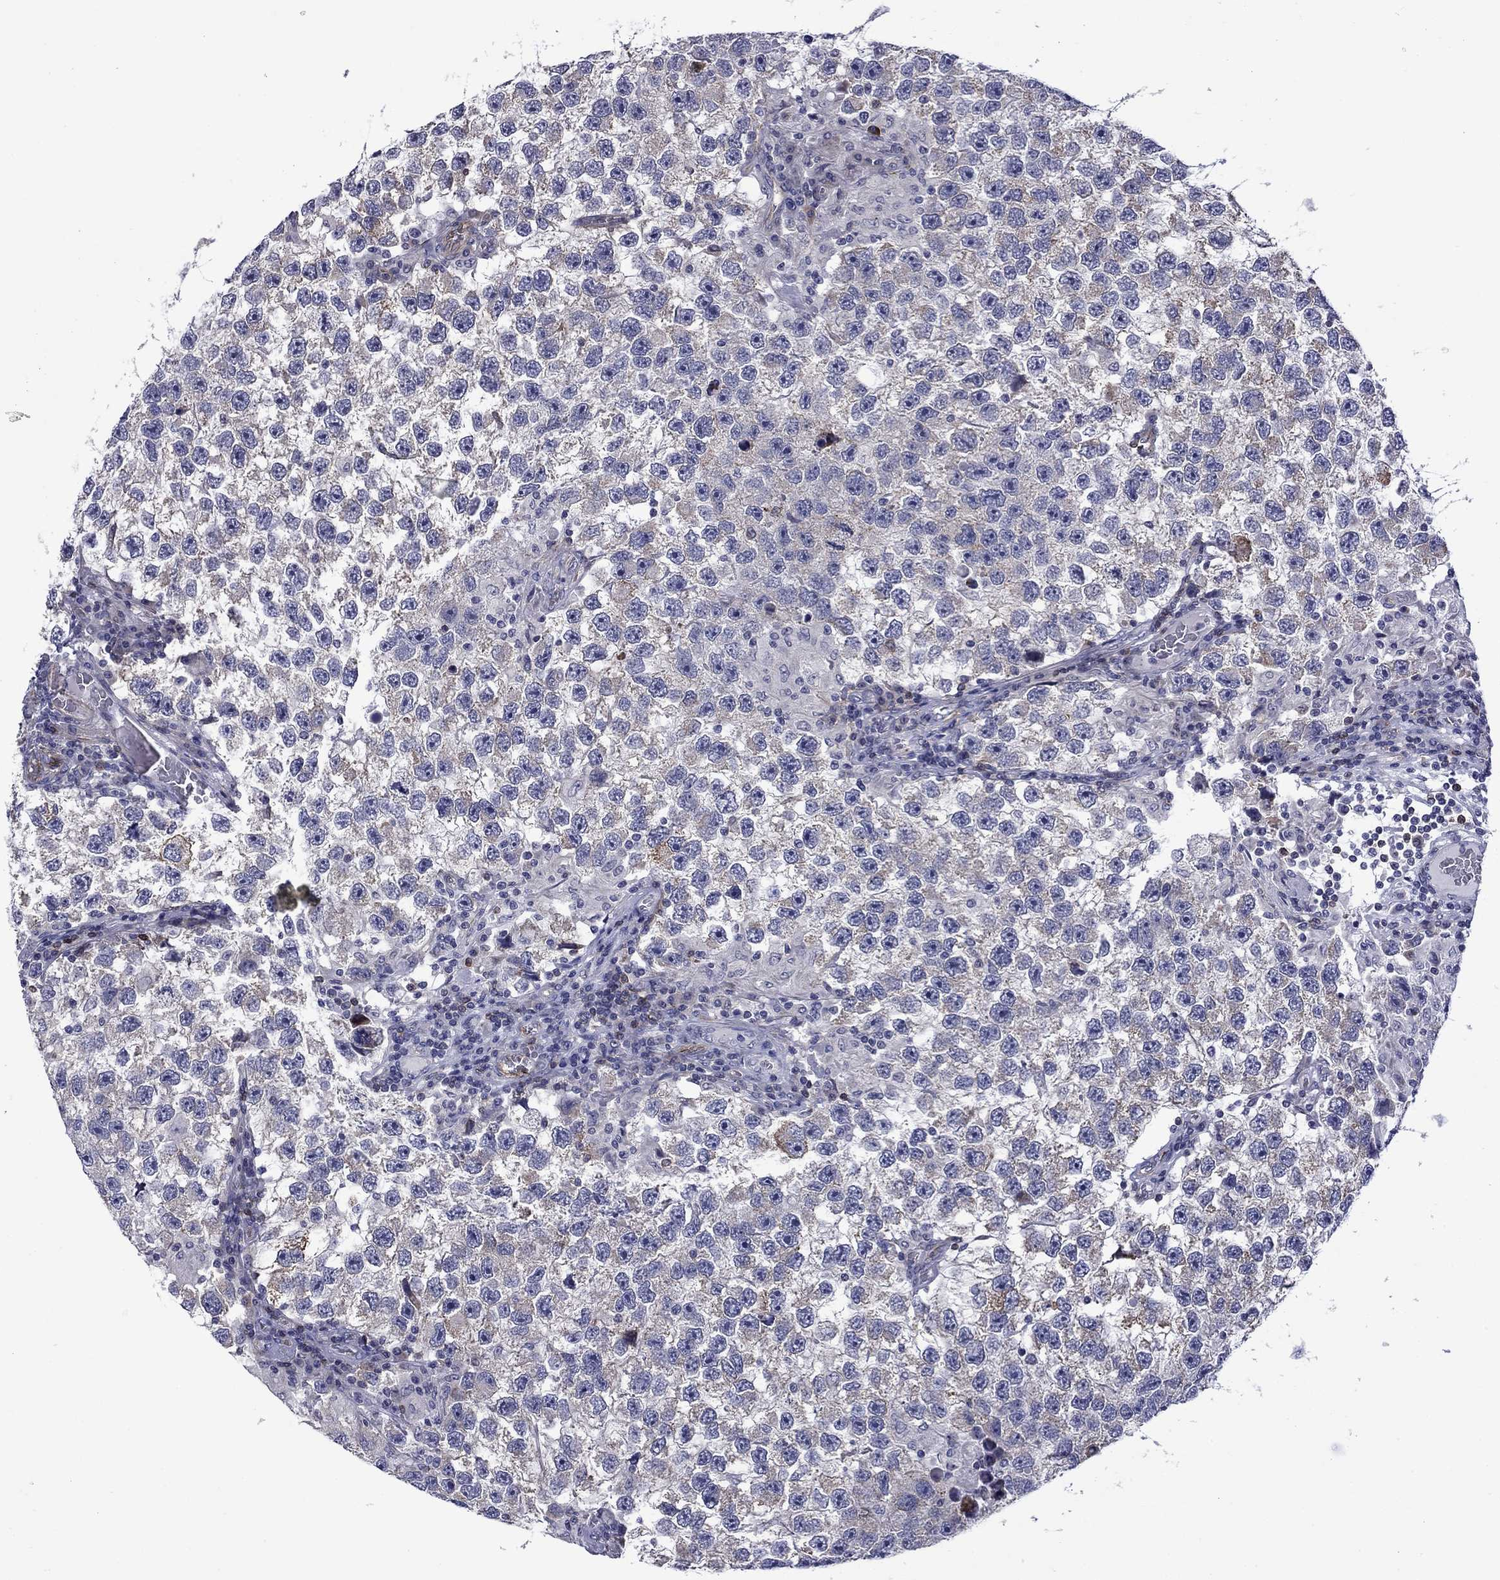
{"staining": {"intensity": "moderate", "quantity": "<25%", "location": "cytoplasmic/membranous"}, "tissue": "testis cancer", "cell_type": "Tumor cells", "image_type": "cancer", "snomed": [{"axis": "morphology", "description": "Seminoma, NOS"}, {"axis": "topography", "description": "Testis"}], "caption": "Seminoma (testis) stained with IHC shows moderate cytoplasmic/membranous staining in about <25% of tumor cells.", "gene": "LMO7", "patient": {"sex": "male", "age": 26}}